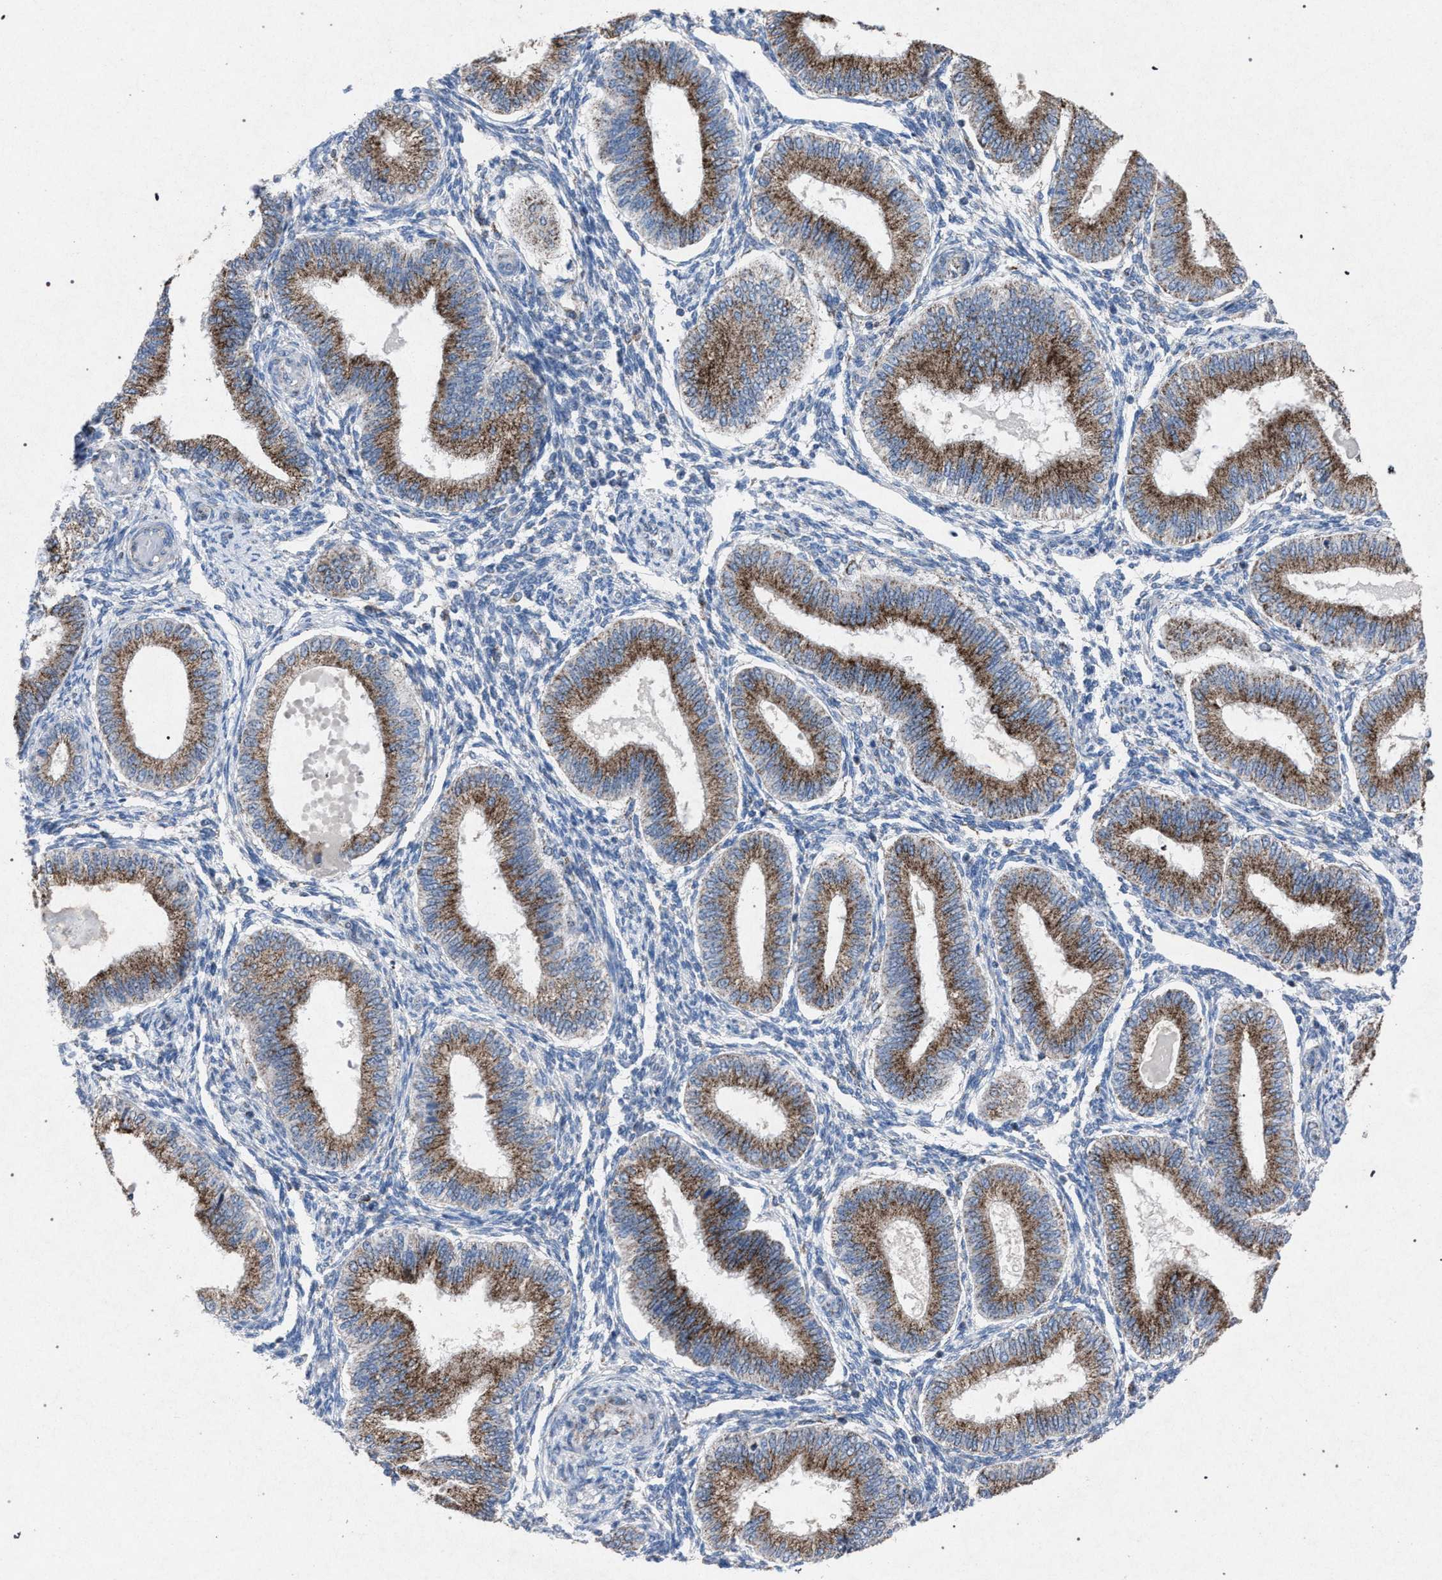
{"staining": {"intensity": "negative", "quantity": "none", "location": "none"}, "tissue": "endometrium", "cell_type": "Cells in endometrial stroma", "image_type": "normal", "snomed": [{"axis": "morphology", "description": "Normal tissue, NOS"}, {"axis": "topography", "description": "Endometrium"}], "caption": "This is an IHC image of unremarkable endometrium. There is no positivity in cells in endometrial stroma.", "gene": "HSD17B4", "patient": {"sex": "female", "age": 39}}